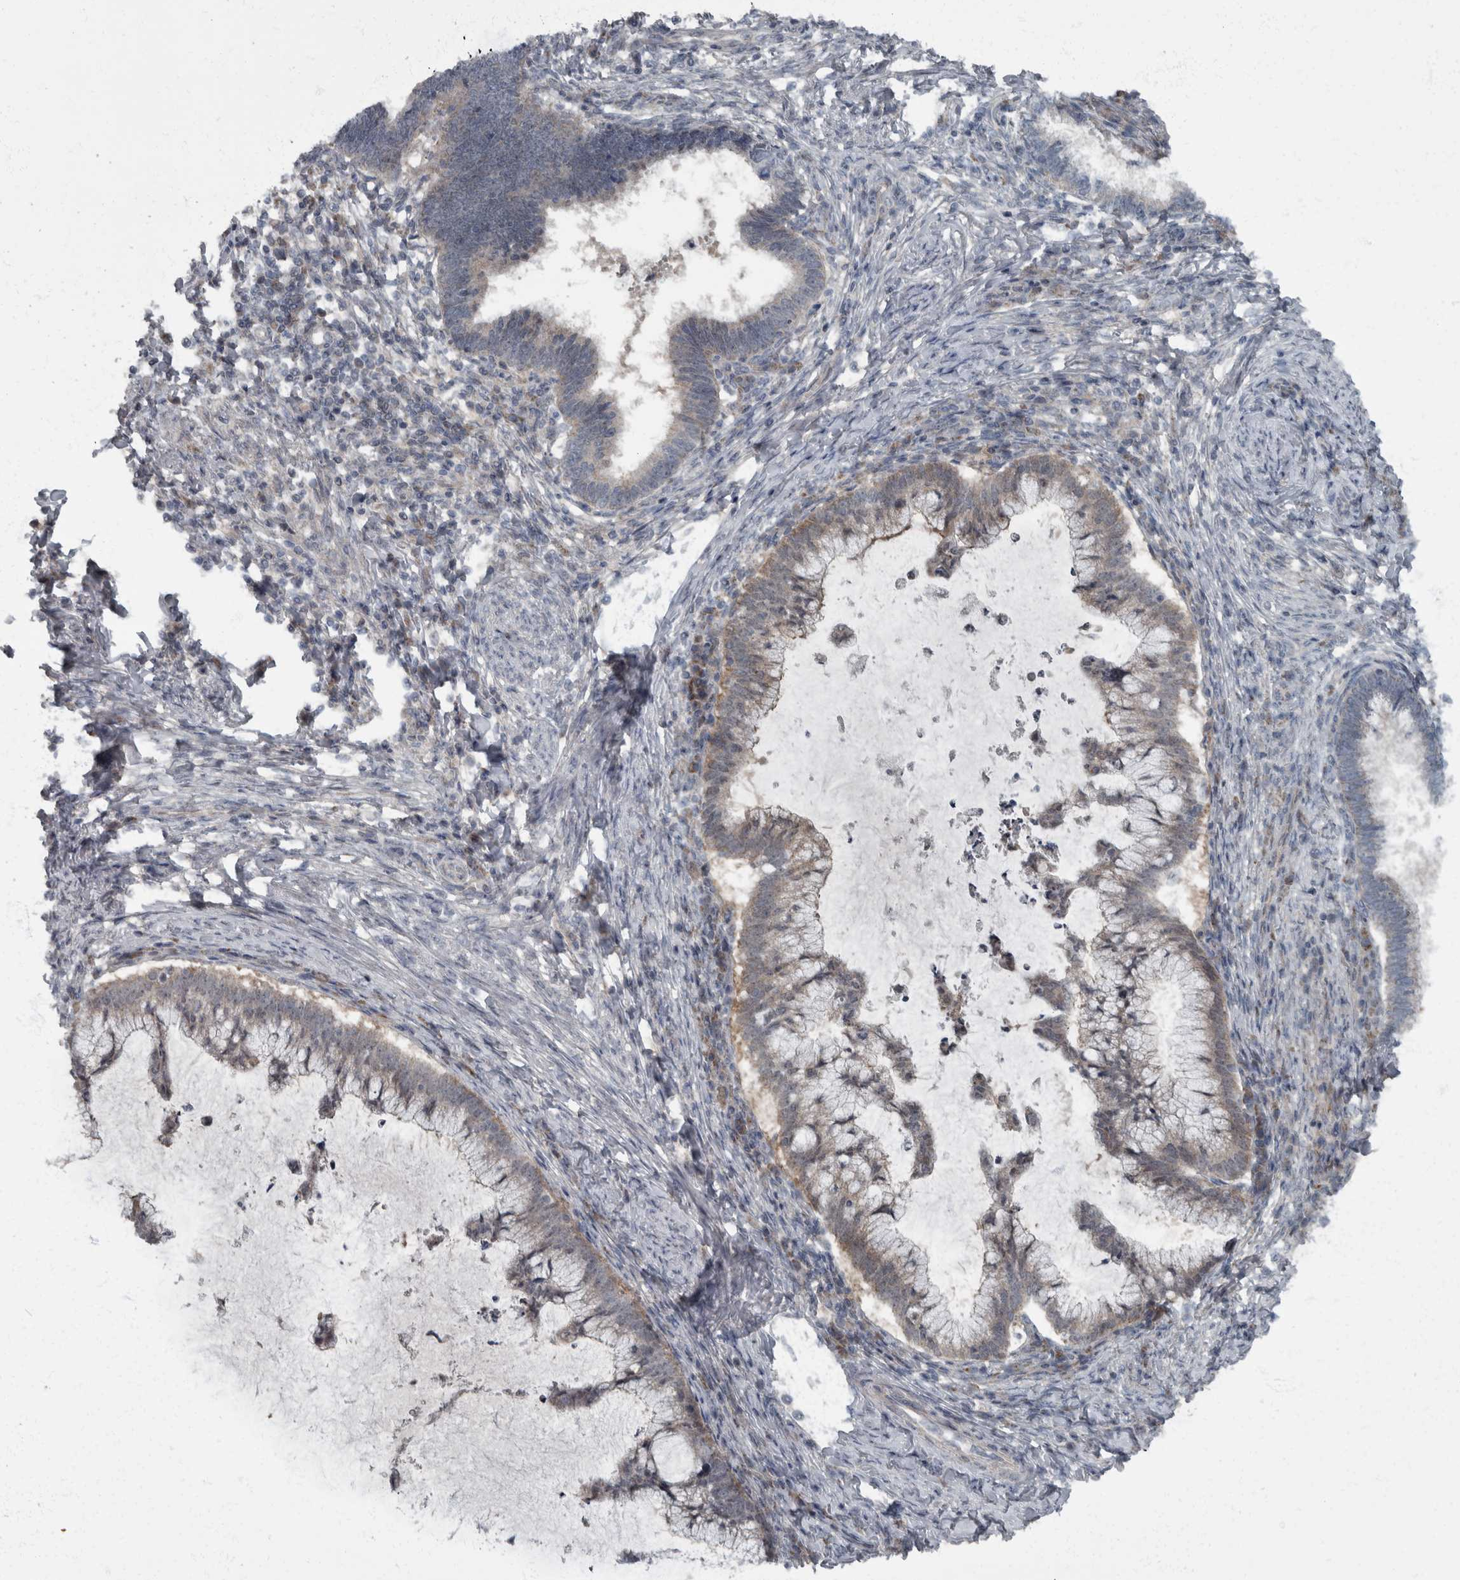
{"staining": {"intensity": "weak", "quantity": "25%-75%", "location": "cytoplasmic/membranous"}, "tissue": "cervical cancer", "cell_type": "Tumor cells", "image_type": "cancer", "snomed": [{"axis": "morphology", "description": "Adenocarcinoma, NOS"}, {"axis": "topography", "description": "Cervix"}], "caption": "Cervical adenocarcinoma stained with a protein marker reveals weak staining in tumor cells.", "gene": "RABGGTB", "patient": {"sex": "female", "age": 36}}